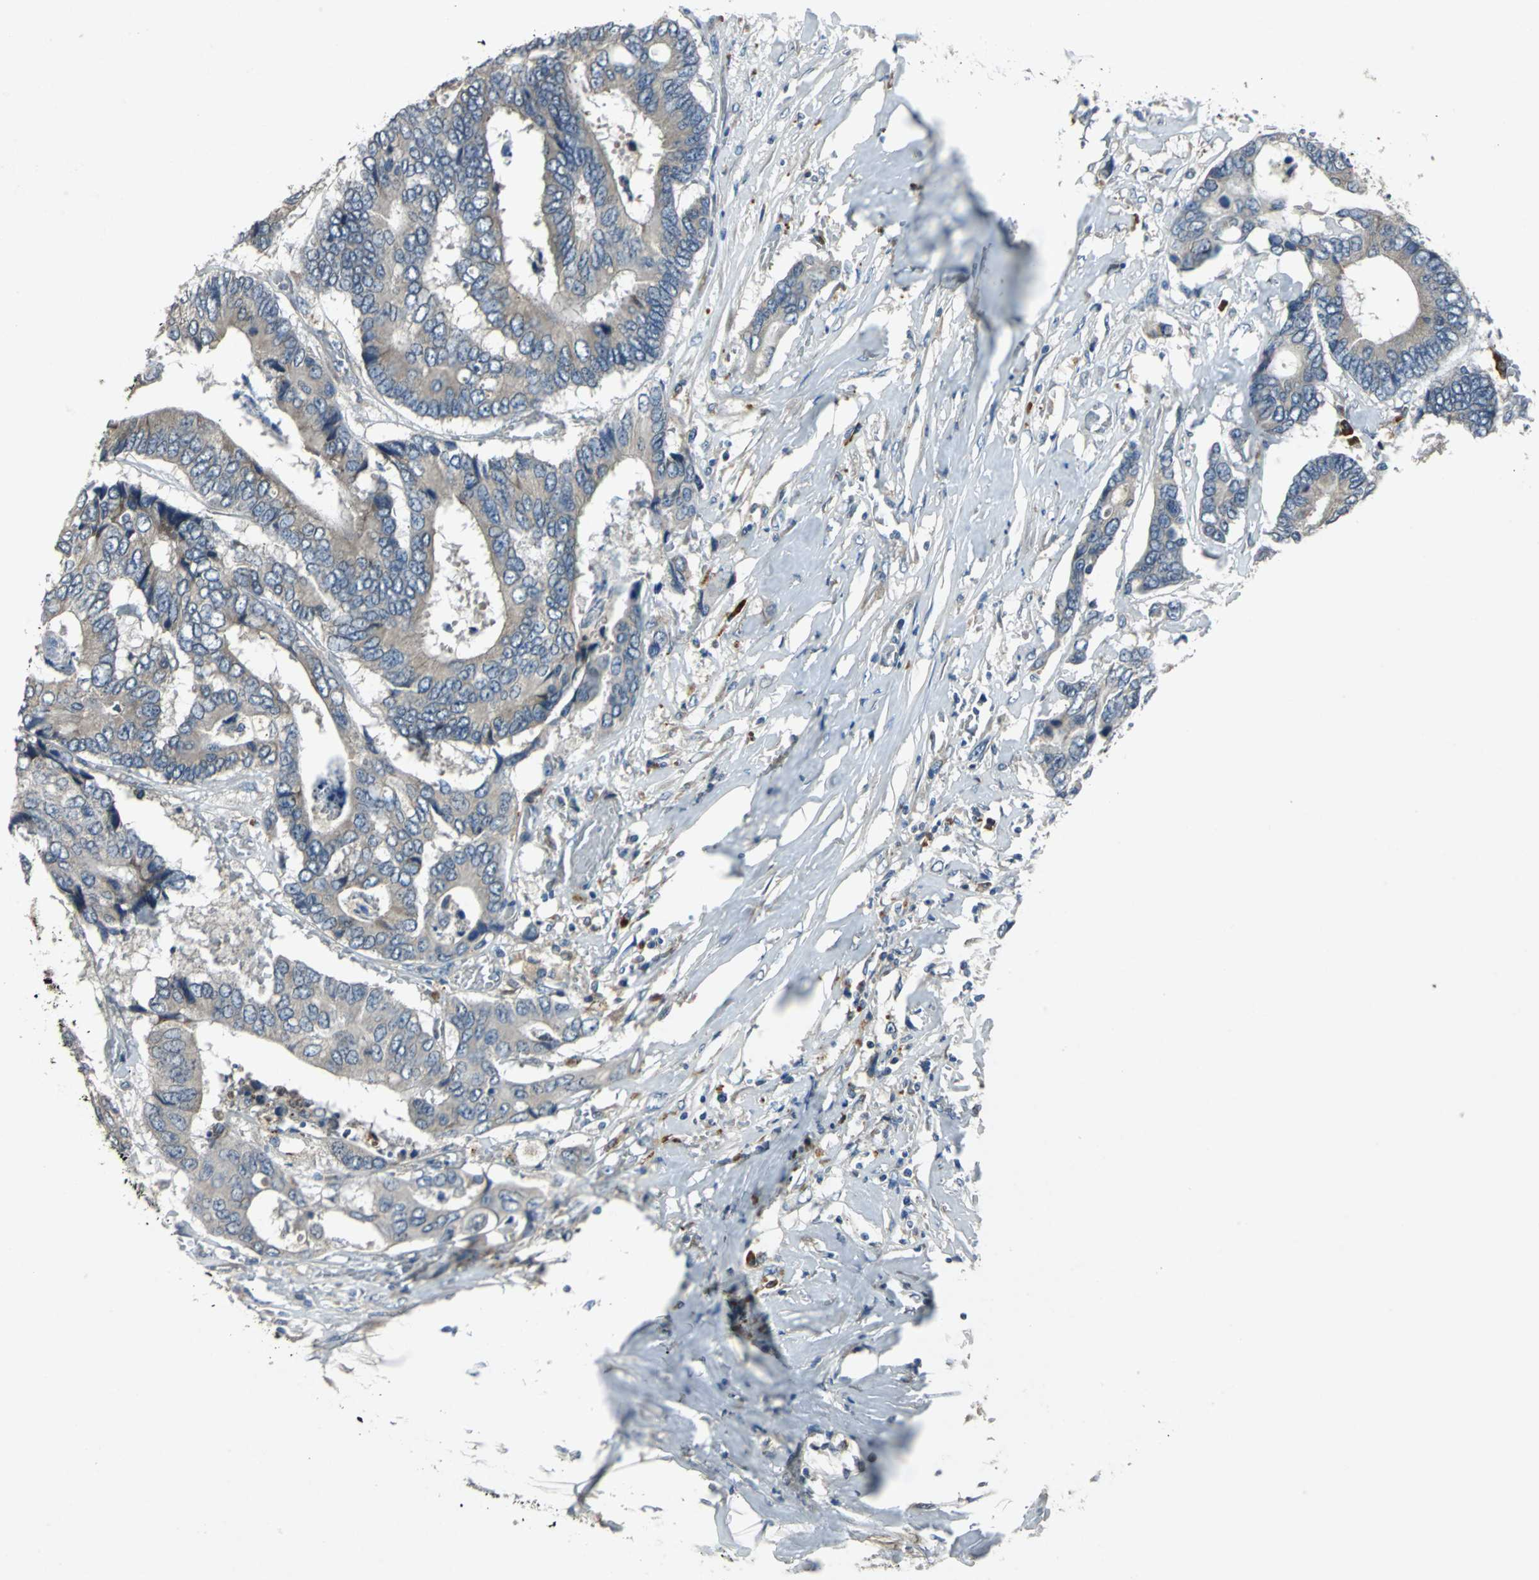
{"staining": {"intensity": "weak", "quantity": "25%-75%", "location": "cytoplasmic/membranous"}, "tissue": "colorectal cancer", "cell_type": "Tumor cells", "image_type": "cancer", "snomed": [{"axis": "morphology", "description": "Adenocarcinoma, NOS"}, {"axis": "topography", "description": "Rectum"}], "caption": "This photomicrograph displays colorectal cancer (adenocarcinoma) stained with IHC to label a protein in brown. The cytoplasmic/membranous of tumor cells show weak positivity for the protein. Nuclei are counter-stained blue.", "gene": "SLC2A13", "patient": {"sex": "male", "age": 55}}